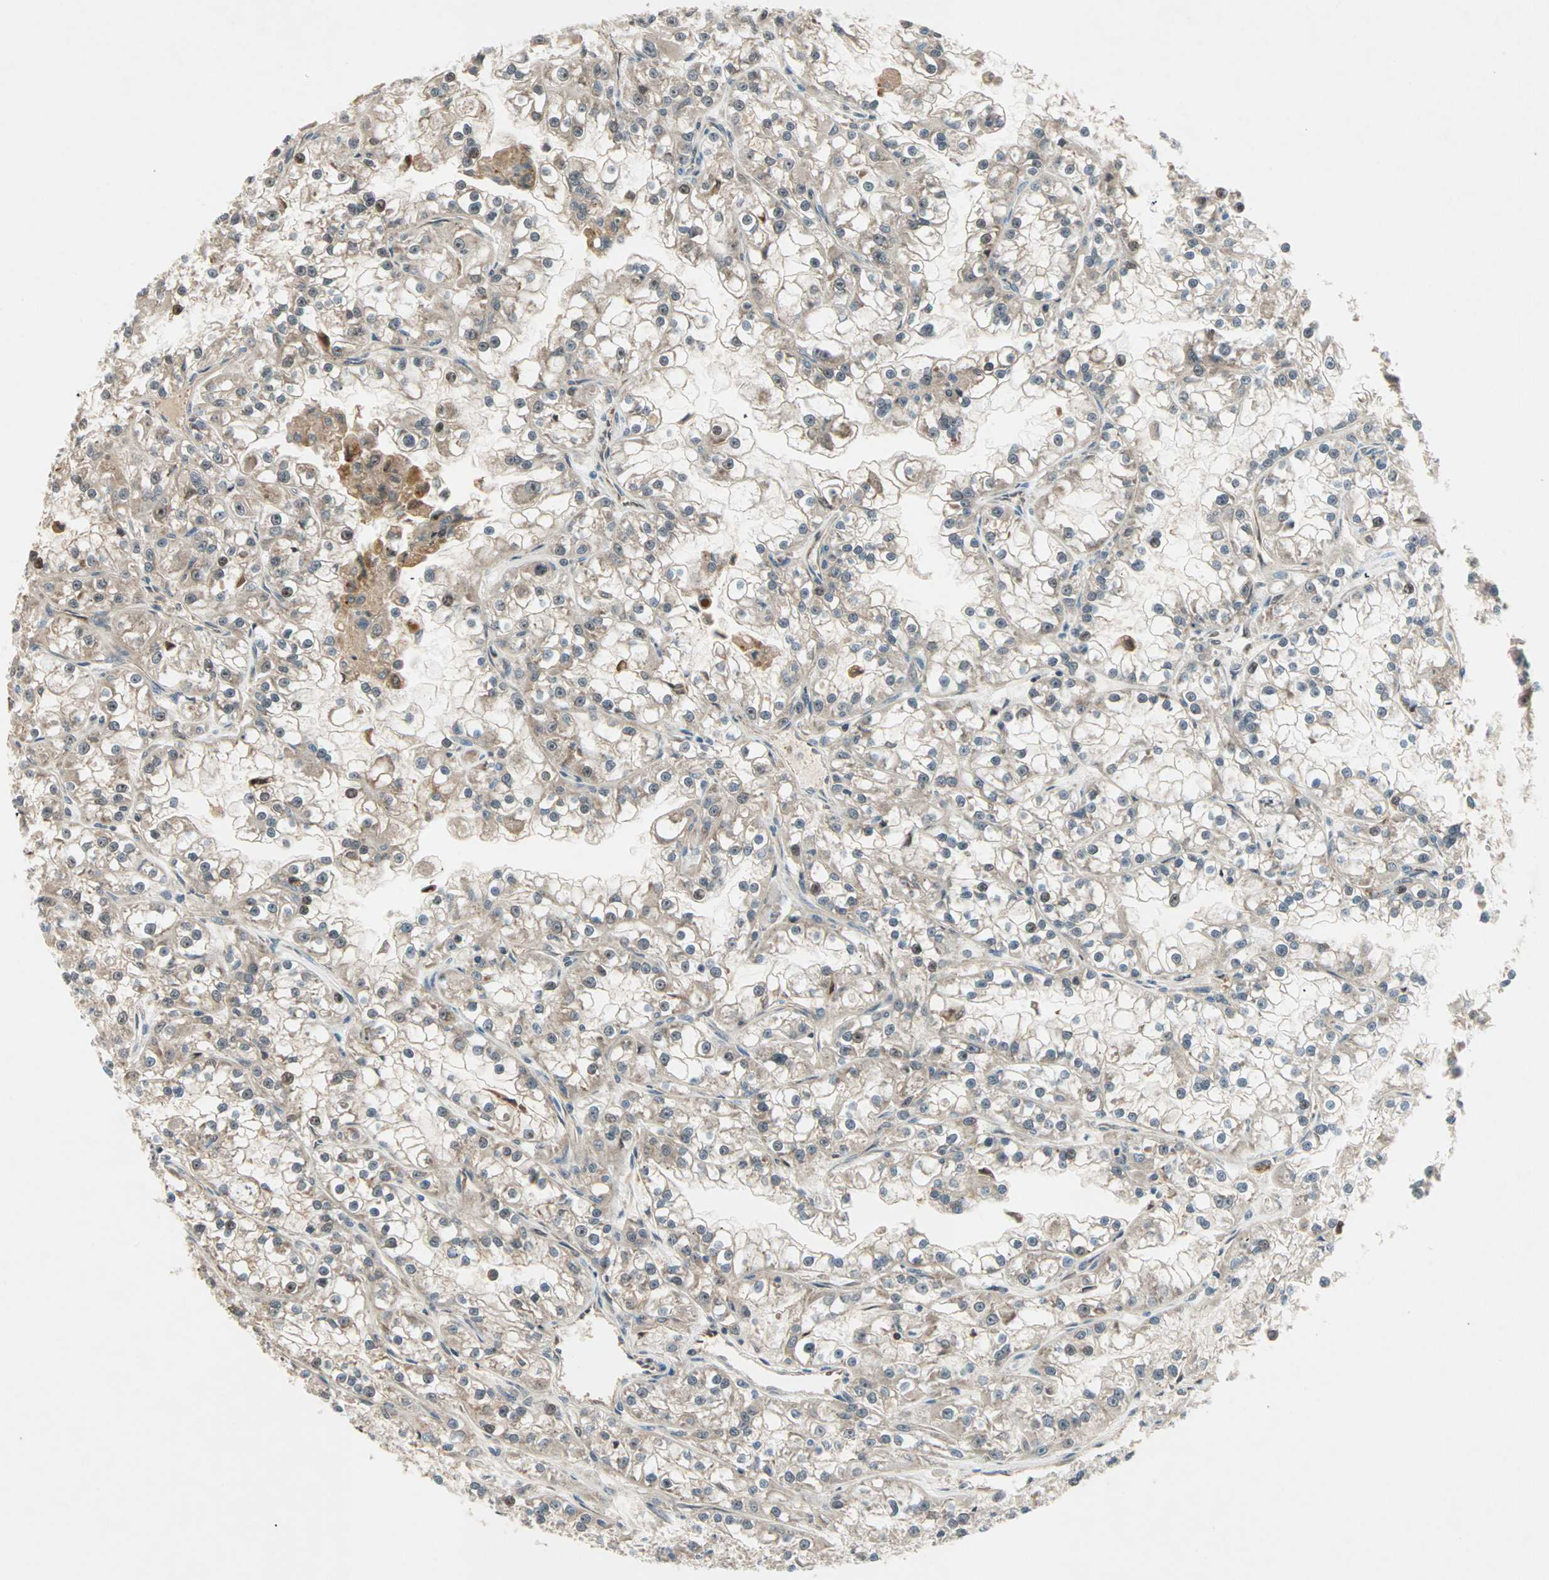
{"staining": {"intensity": "weak", "quantity": "25%-75%", "location": "cytoplasmic/membranous"}, "tissue": "renal cancer", "cell_type": "Tumor cells", "image_type": "cancer", "snomed": [{"axis": "morphology", "description": "Adenocarcinoma, NOS"}, {"axis": "topography", "description": "Kidney"}], "caption": "Immunohistochemistry histopathology image of renal cancer stained for a protein (brown), which displays low levels of weak cytoplasmic/membranous staining in approximately 25%-75% of tumor cells.", "gene": "RTL6", "patient": {"sex": "female", "age": 52}}